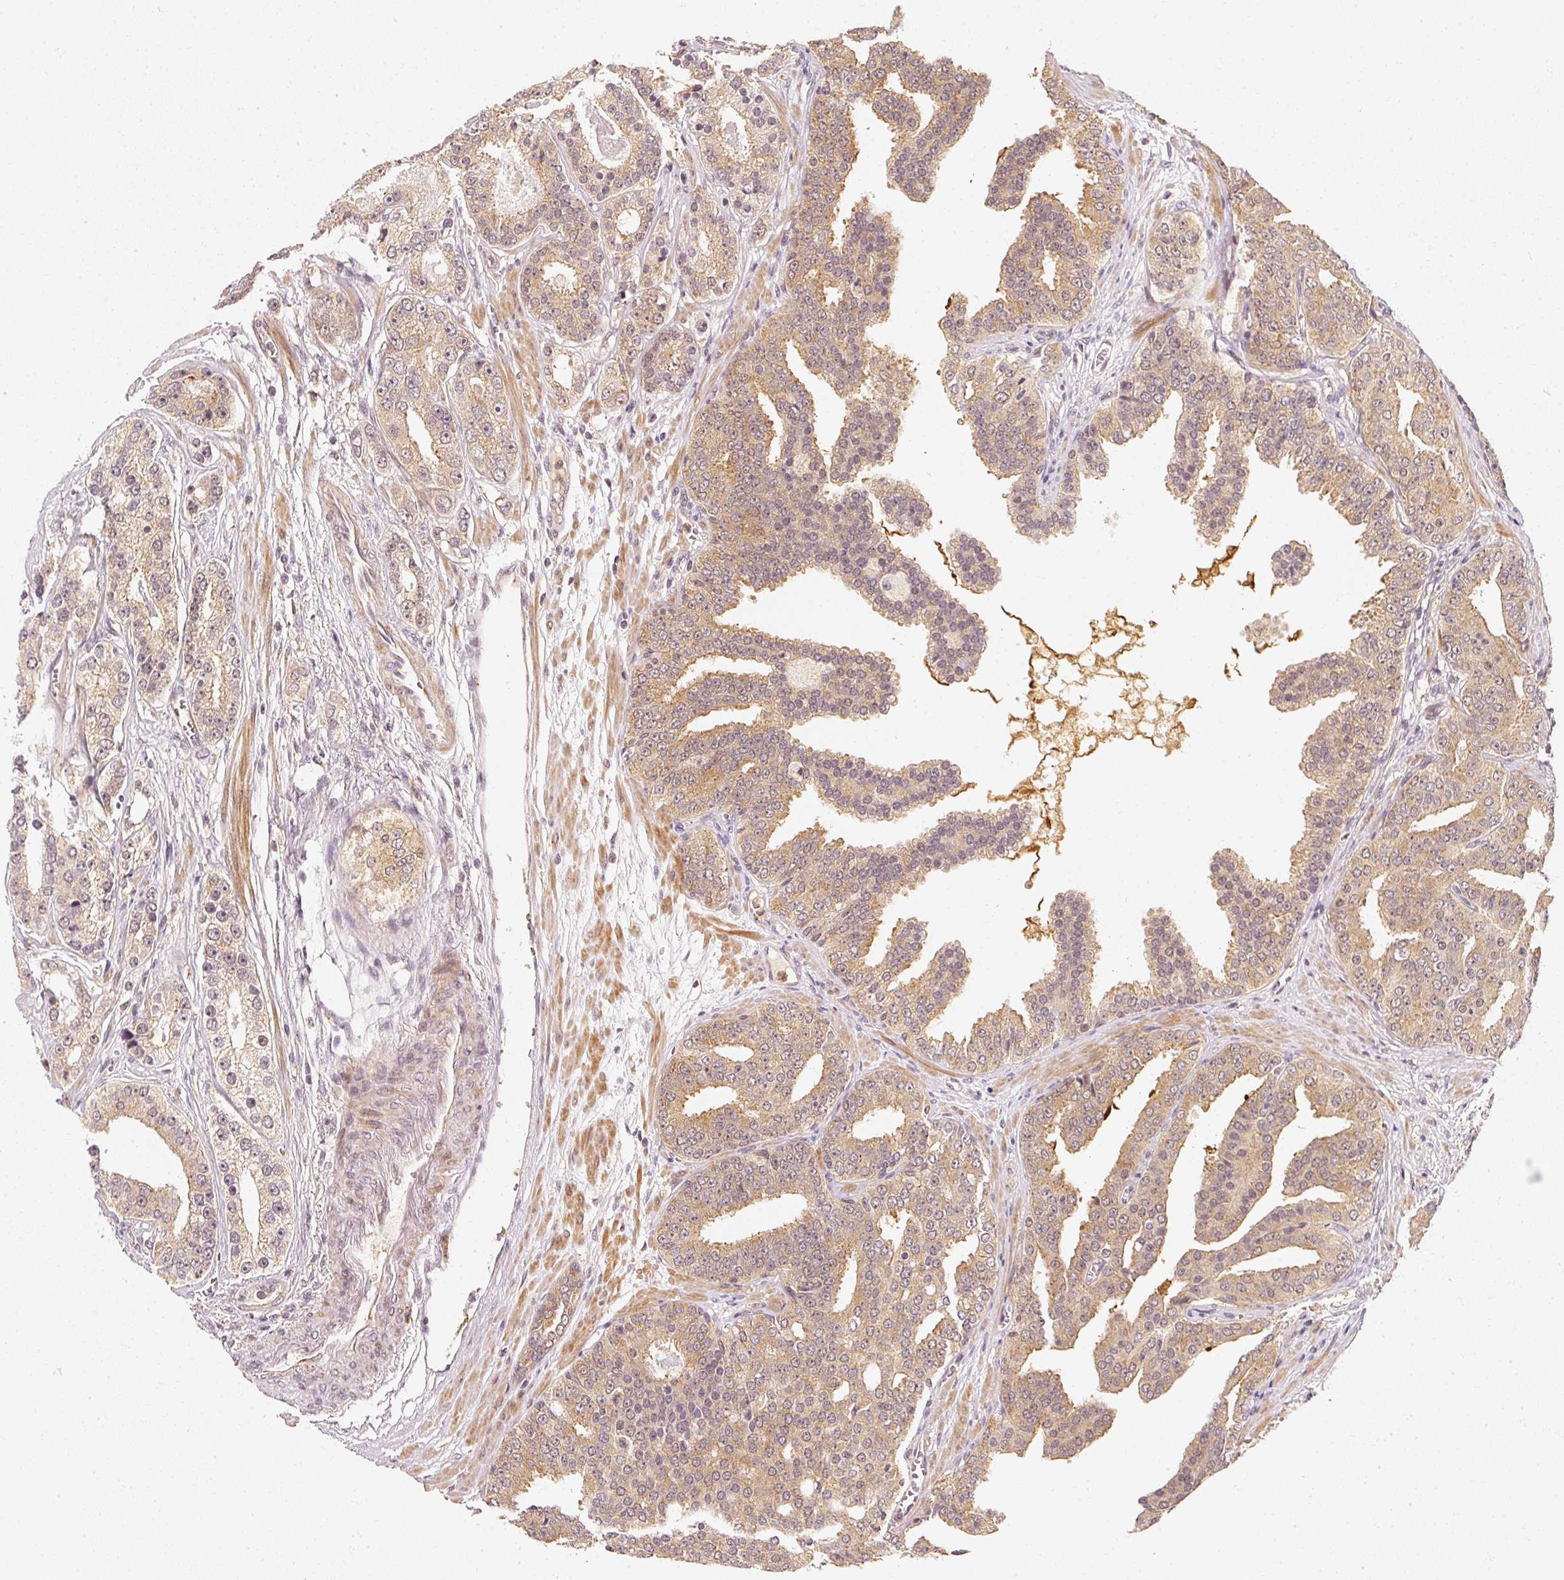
{"staining": {"intensity": "weak", "quantity": "25%-75%", "location": "cytoplasmic/membranous"}, "tissue": "prostate cancer", "cell_type": "Tumor cells", "image_type": "cancer", "snomed": [{"axis": "morphology", "description": "Adenocarcinoma, High grade"}, {"axis": "topography", "description": "Prostate"}], "caption": "Prostate cancer tissue reveals weak cytoplasmic/membranous staining in approximately 25%-75% of tumor cells The staining was performed using DAB (3,3'-diaminobenzidine), with brown indicating positive protein expression. Nuclei are stained blue with hematoxylin.", "gene": "EEF1A2", "patient": {"sex": "male", "age": 71}}